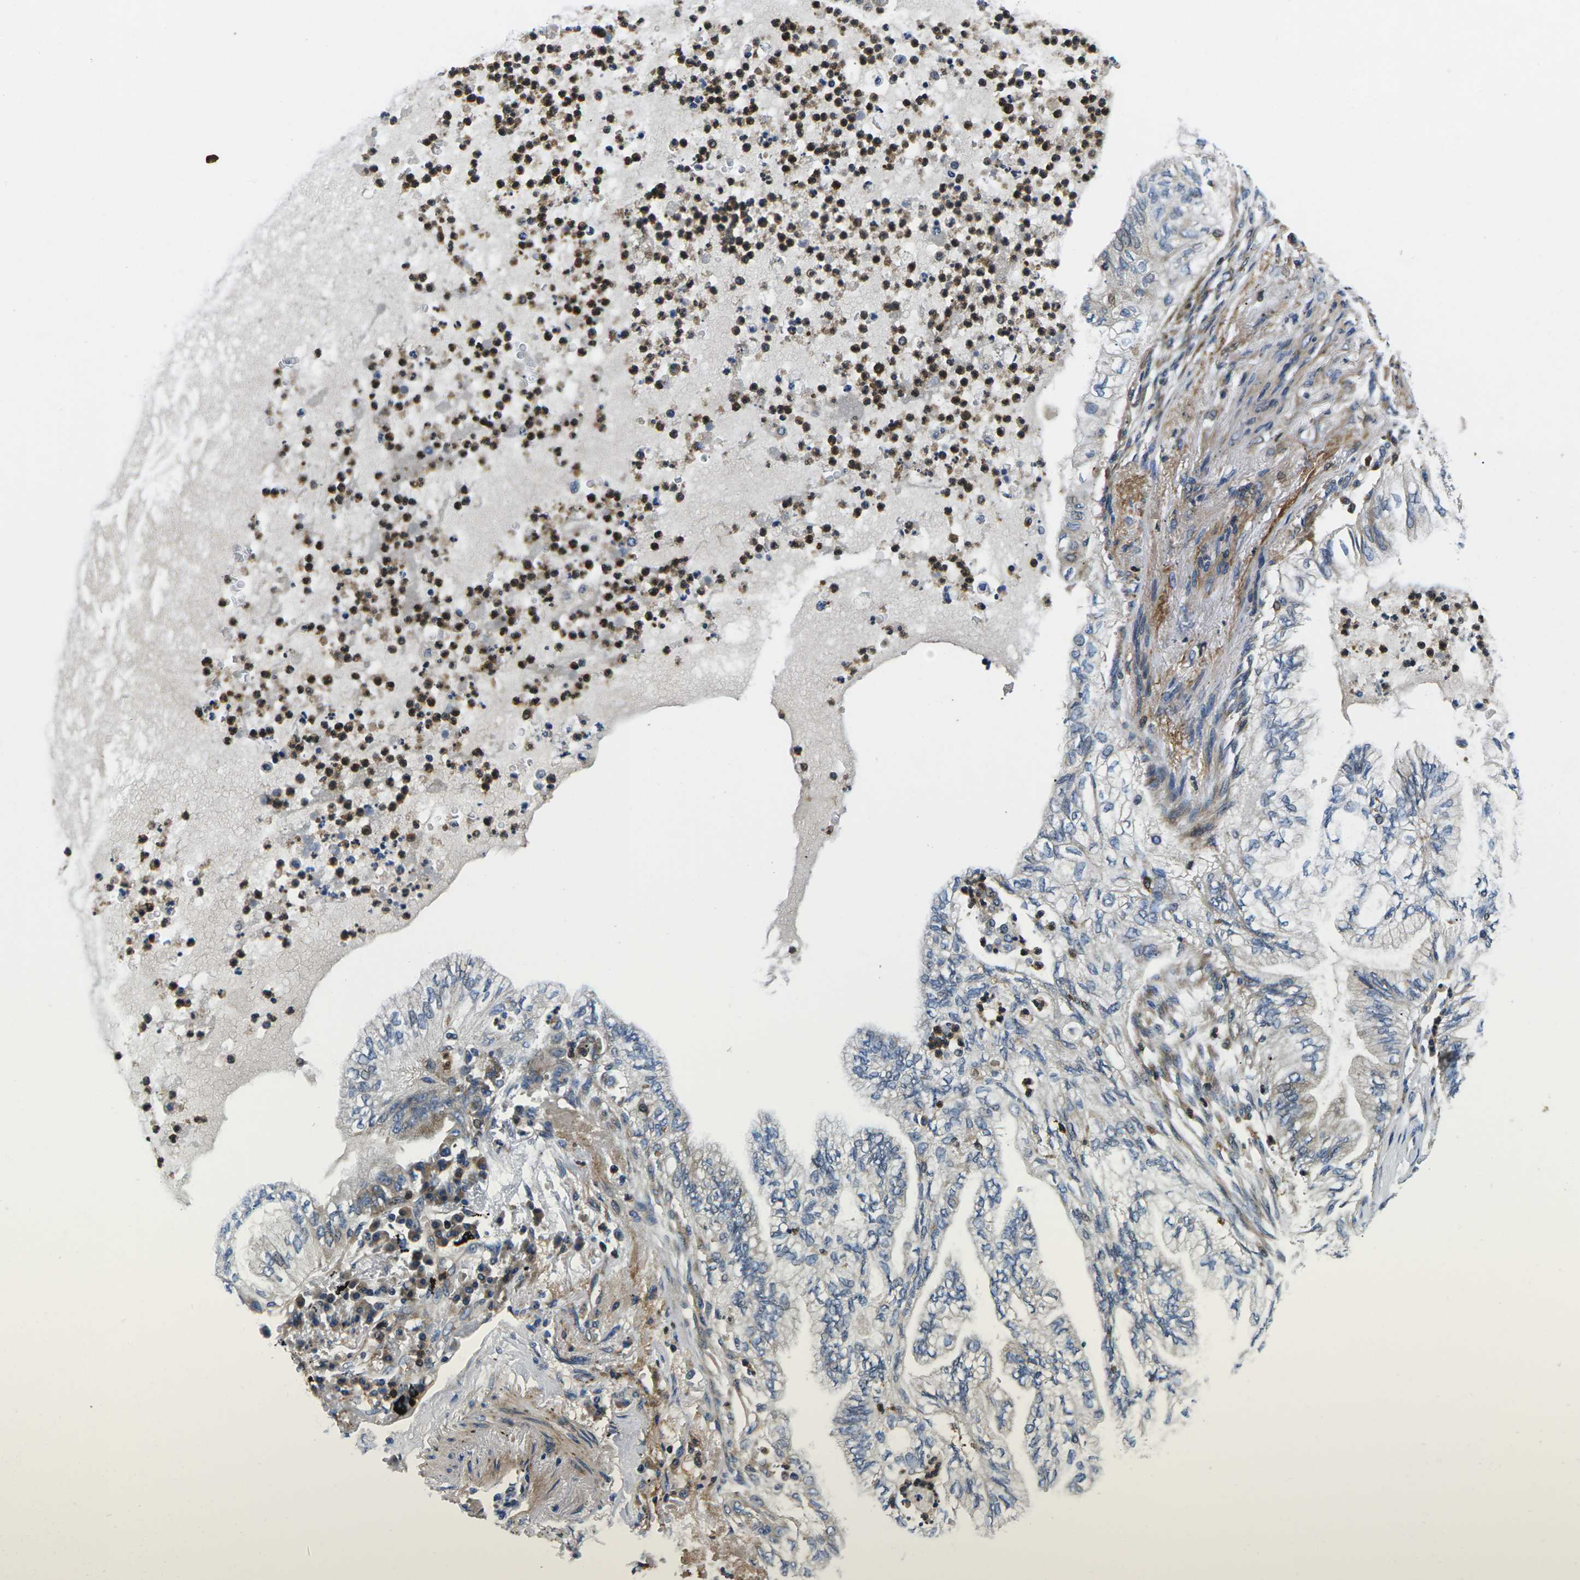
{"staining": {"intensity": "negative", "quantity": "none", "location": "none"}, "tissue": "lung cancer", "cell_type": "Tumor cells", "image_type": "cancer", "snomed": [{"axis": "morphology", "description": "Normal tissue, NOS"}, {"axis": "morphology", "description": "Adenocarcinoma, NOS"}, {"axis": "topography", "description": "Bronchus"}, {"axis": "topography", "description": "Lung"}], "caption": "Image shows no protein expression in tumor cells of lung cancer (adenocarcinoma) tissue.", "gene": "PLCE1", "patient": {"sex": "female", "age": 70}}